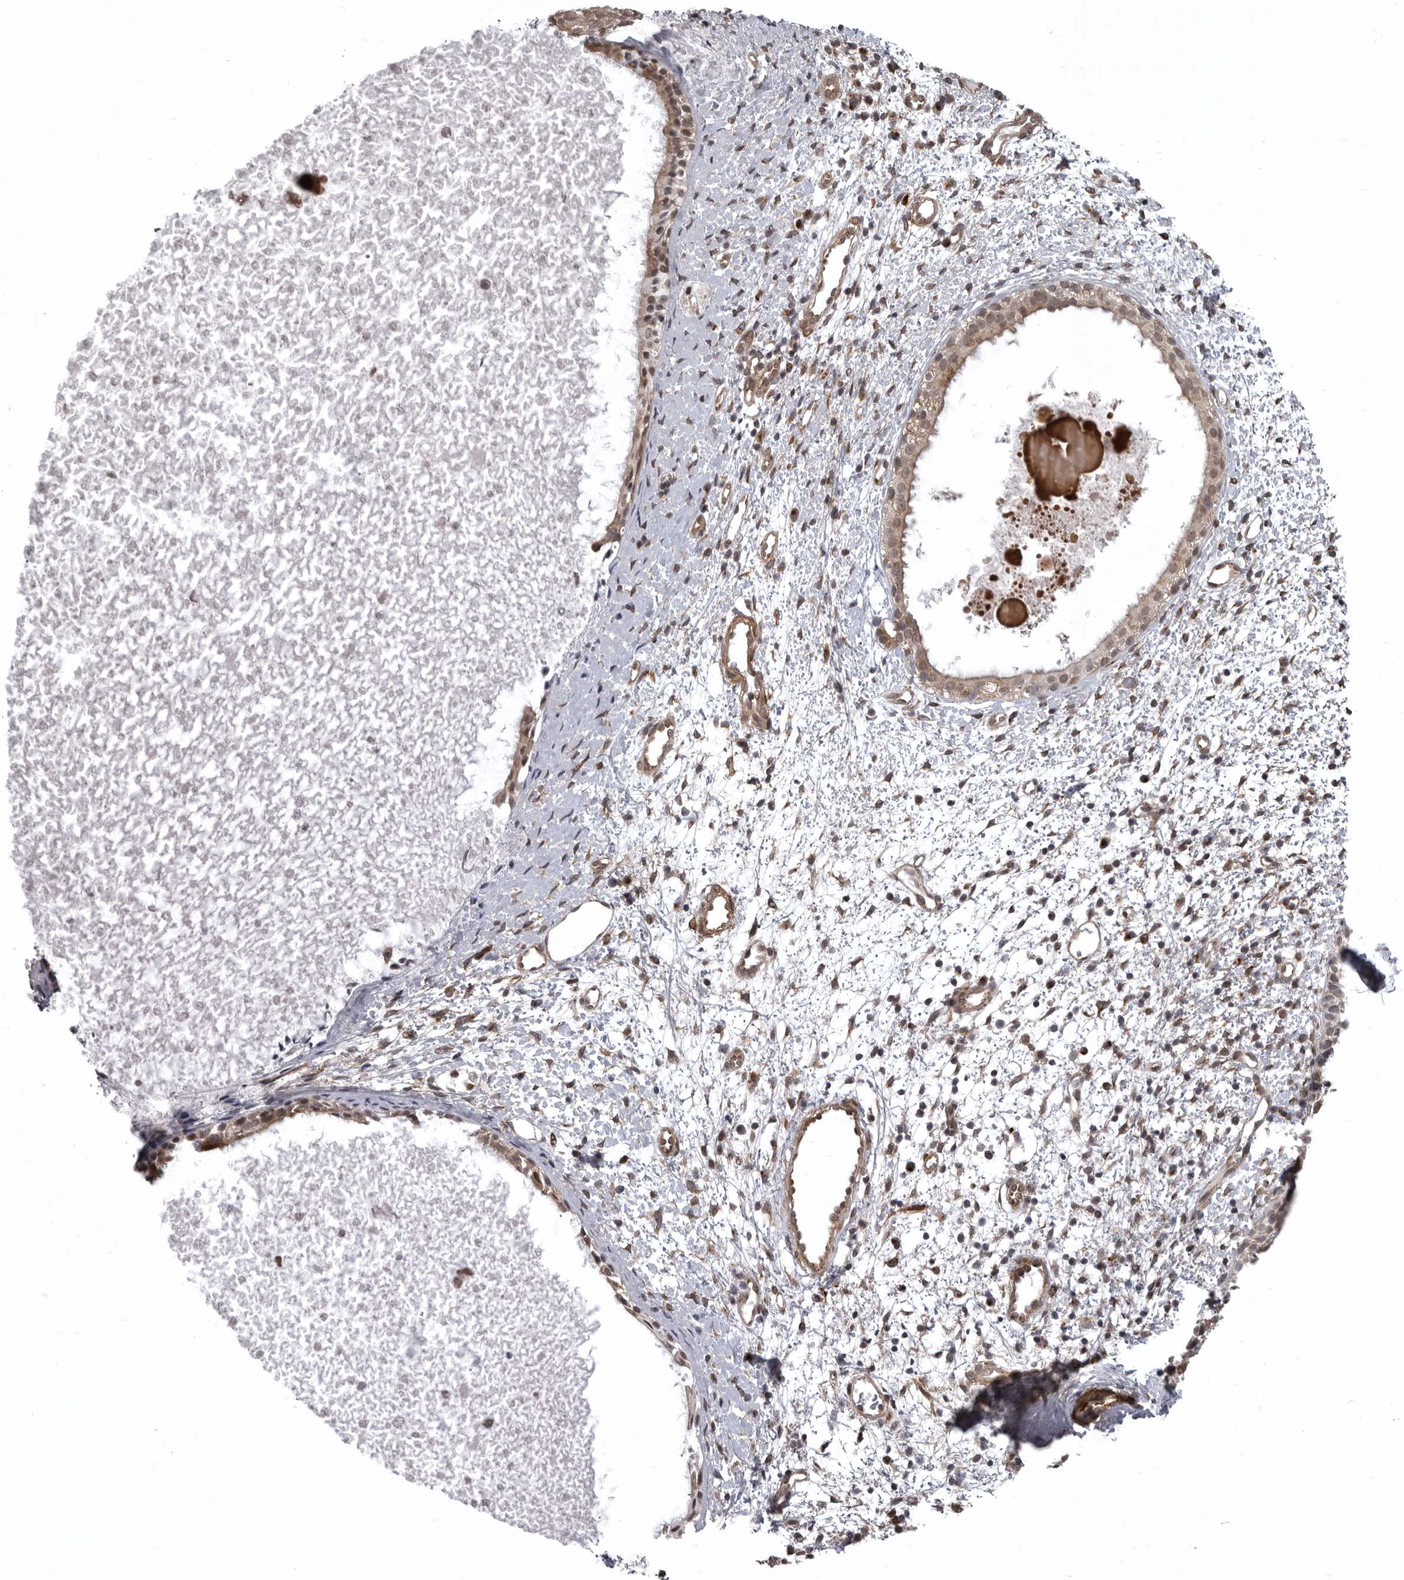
{"staining": {"intensity": "moderate", "quantity": ">75%", "location": "cytoplasmic/membranous,nuclear"}, "tissue": "nasopharynx", "cell_type": "Respiratory epithelial cells", "image_type": "normal", "snomed": [{"axis": "morphology", "description": "Normal tissue, NOS"}, {"axis": "topography", "description": "Nasopharynx"}], "caption": "This micrograph reveals normal nasopharynx stained with IHC to label a protein in brown. The cytoplasmic/membranous,nuclear of respiratory epithelial cells show moderate positivity for the protein. Nuclei are counter-stained blue.", "gene": "SNX16", "patient": {"sex": "male", "age": 22}}